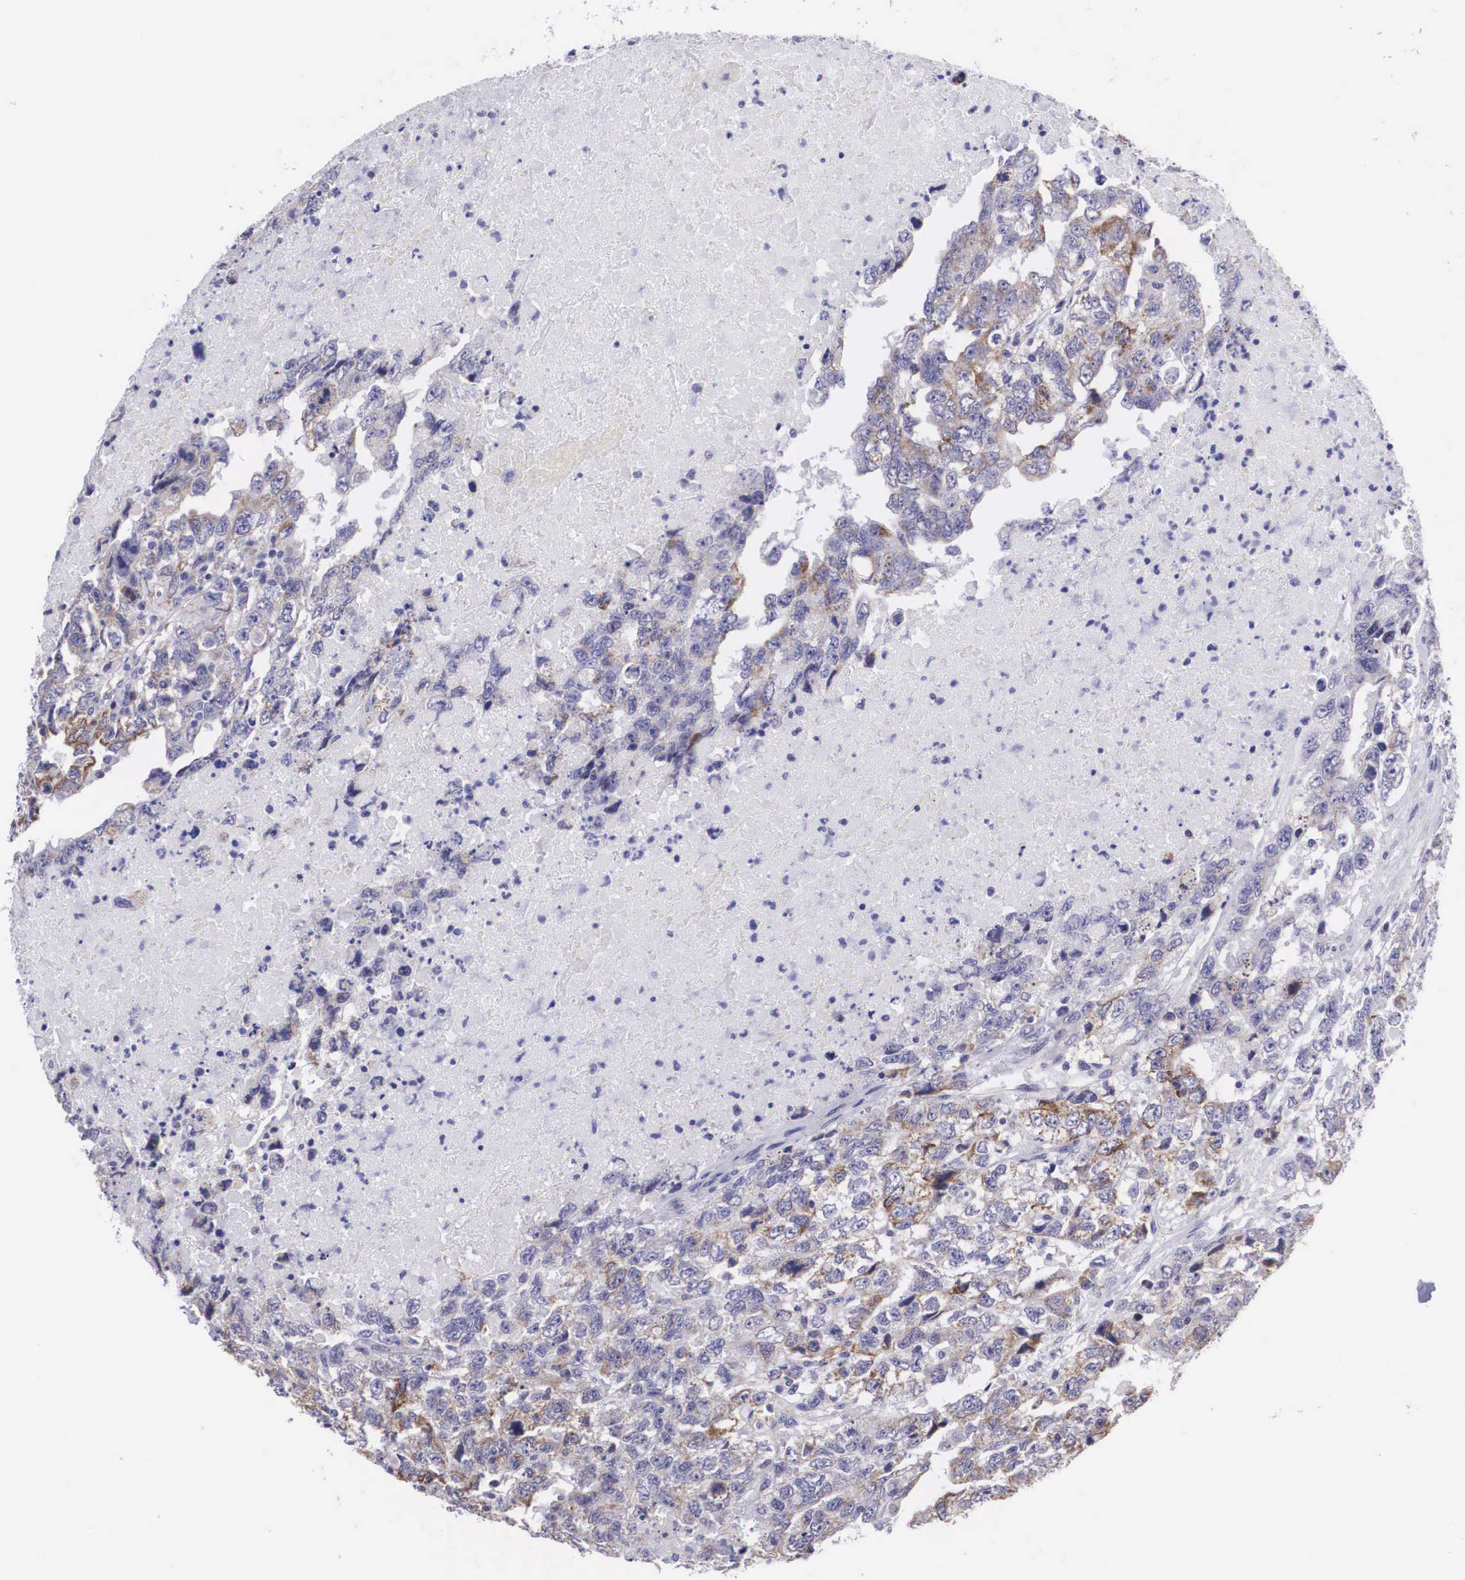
{"staining": {"intensity": "weak", "quantity": "25%-75%", "location": "cytoplasmic/membranous"}, "tissue": "testis cancer", "cell_type": "Tumor cells", "image_type": "cancer", "snomed": [{"axis": "morphology", "description": "Carcinoma, Embryonal, NOS"}, {"axis": "topography", "description": "Testis"}], "caption": "Immunohistochemistry (IHC) photomicrograph of human testis cancer (embryonal carcinoma) stained for a protein (brown), which reveals low levels of weak cytoplasmic/membranous positivity in approximately 25%-75% of tumor cells.", "gene": "ARG2", "patient": {"sex": "male", "age": 36}}